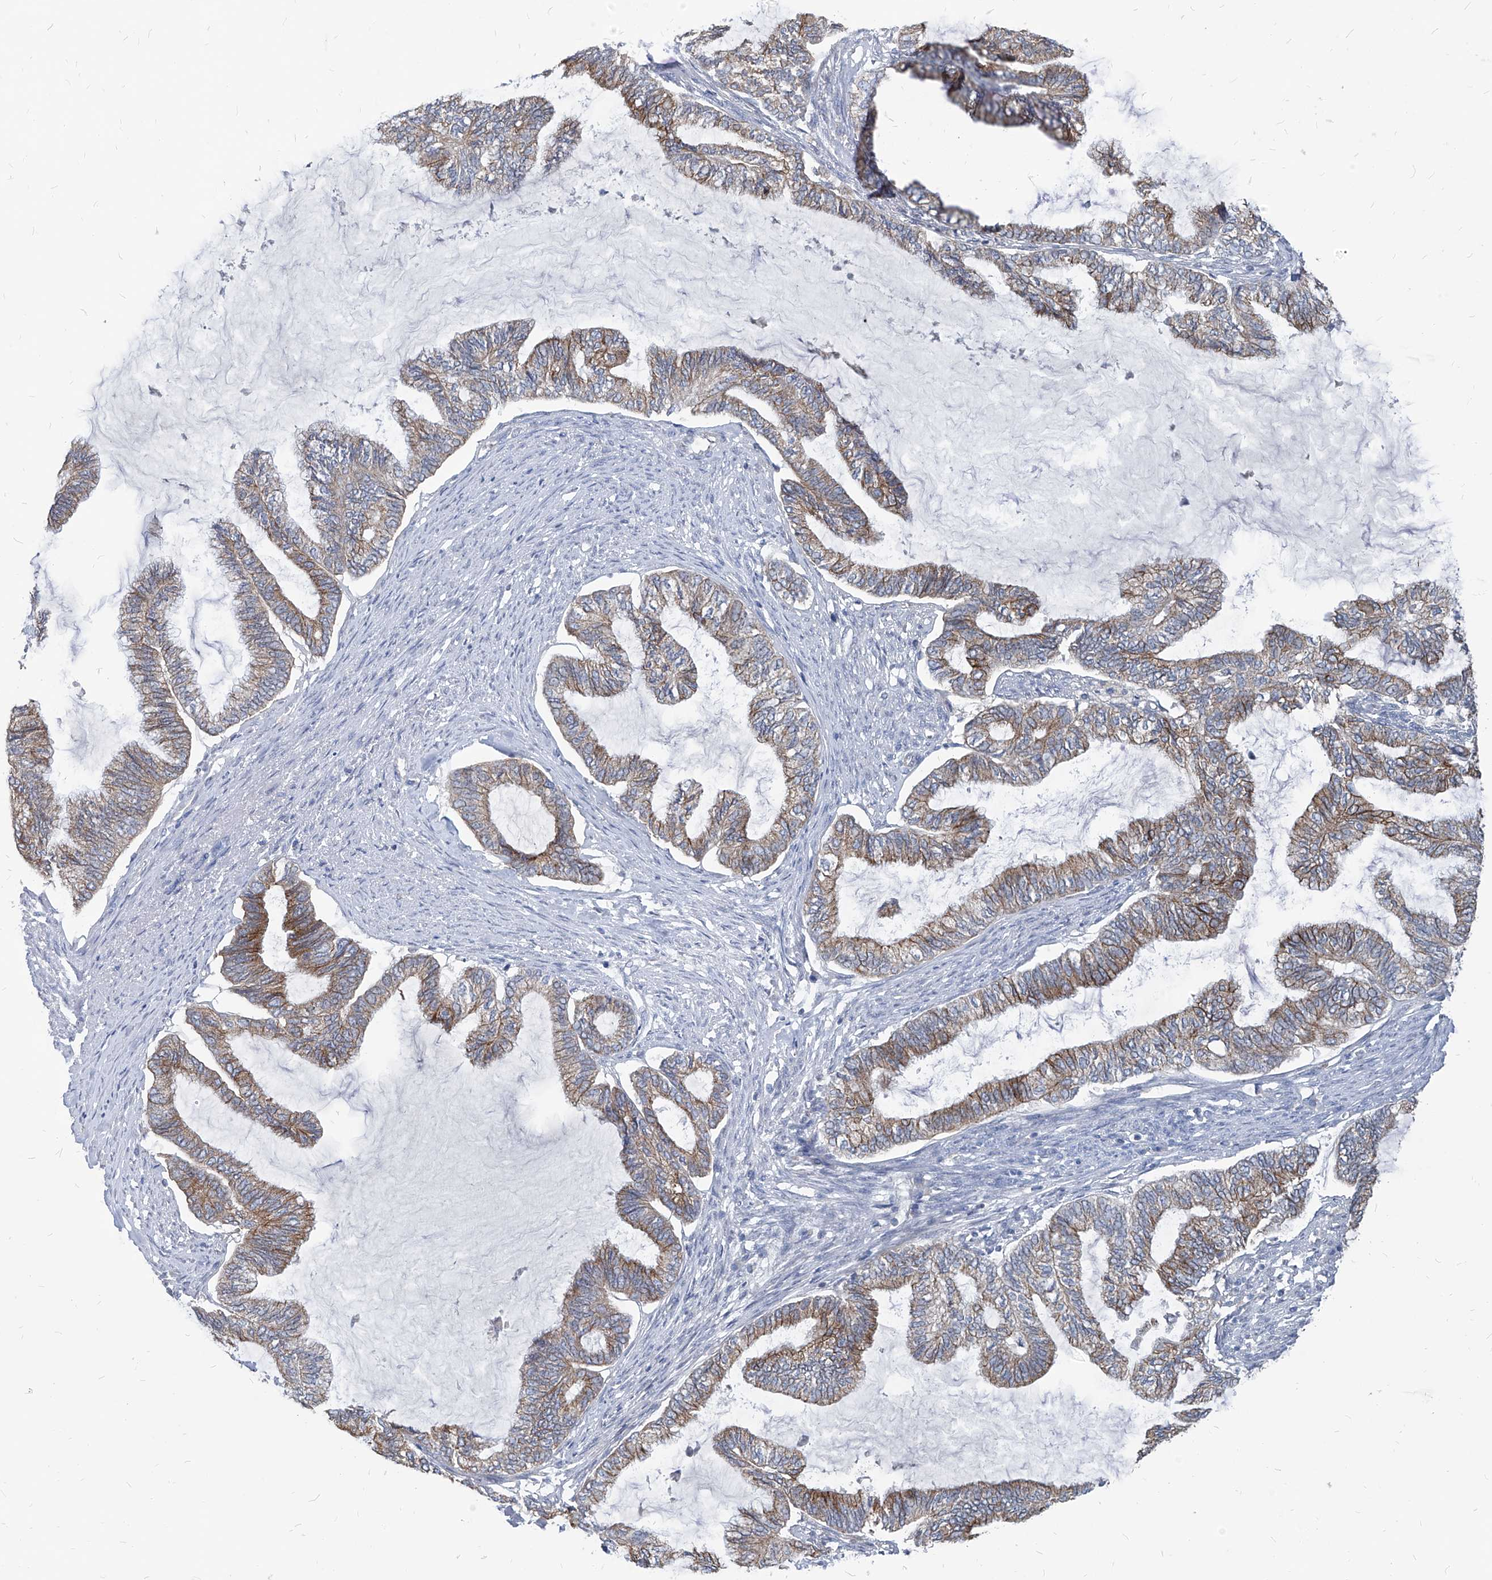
{"staining": {"intensity": "moderate", "quantity": ">75%", "location": "cytoplasmic/membranous"}, "tissue": "endometrial cancer", "cell_type": "Tumor cells", "image_type": "cancer", "snomed": [{"axis": "morphology", "description": "Adenocarcinoma, NOS"}, {"axis": "topography", "description": "Endometrium"}], "caption": "Immunohistochemical staining of human endometrial adenocarcinoma displays medium levels of moderate cytoplasmic/membranous protein staining in approximately >75% of tumor cells. Nuclei are stained in blue.", "gene": "AGPS", "patient": {"sex": "female", "age": 86}}